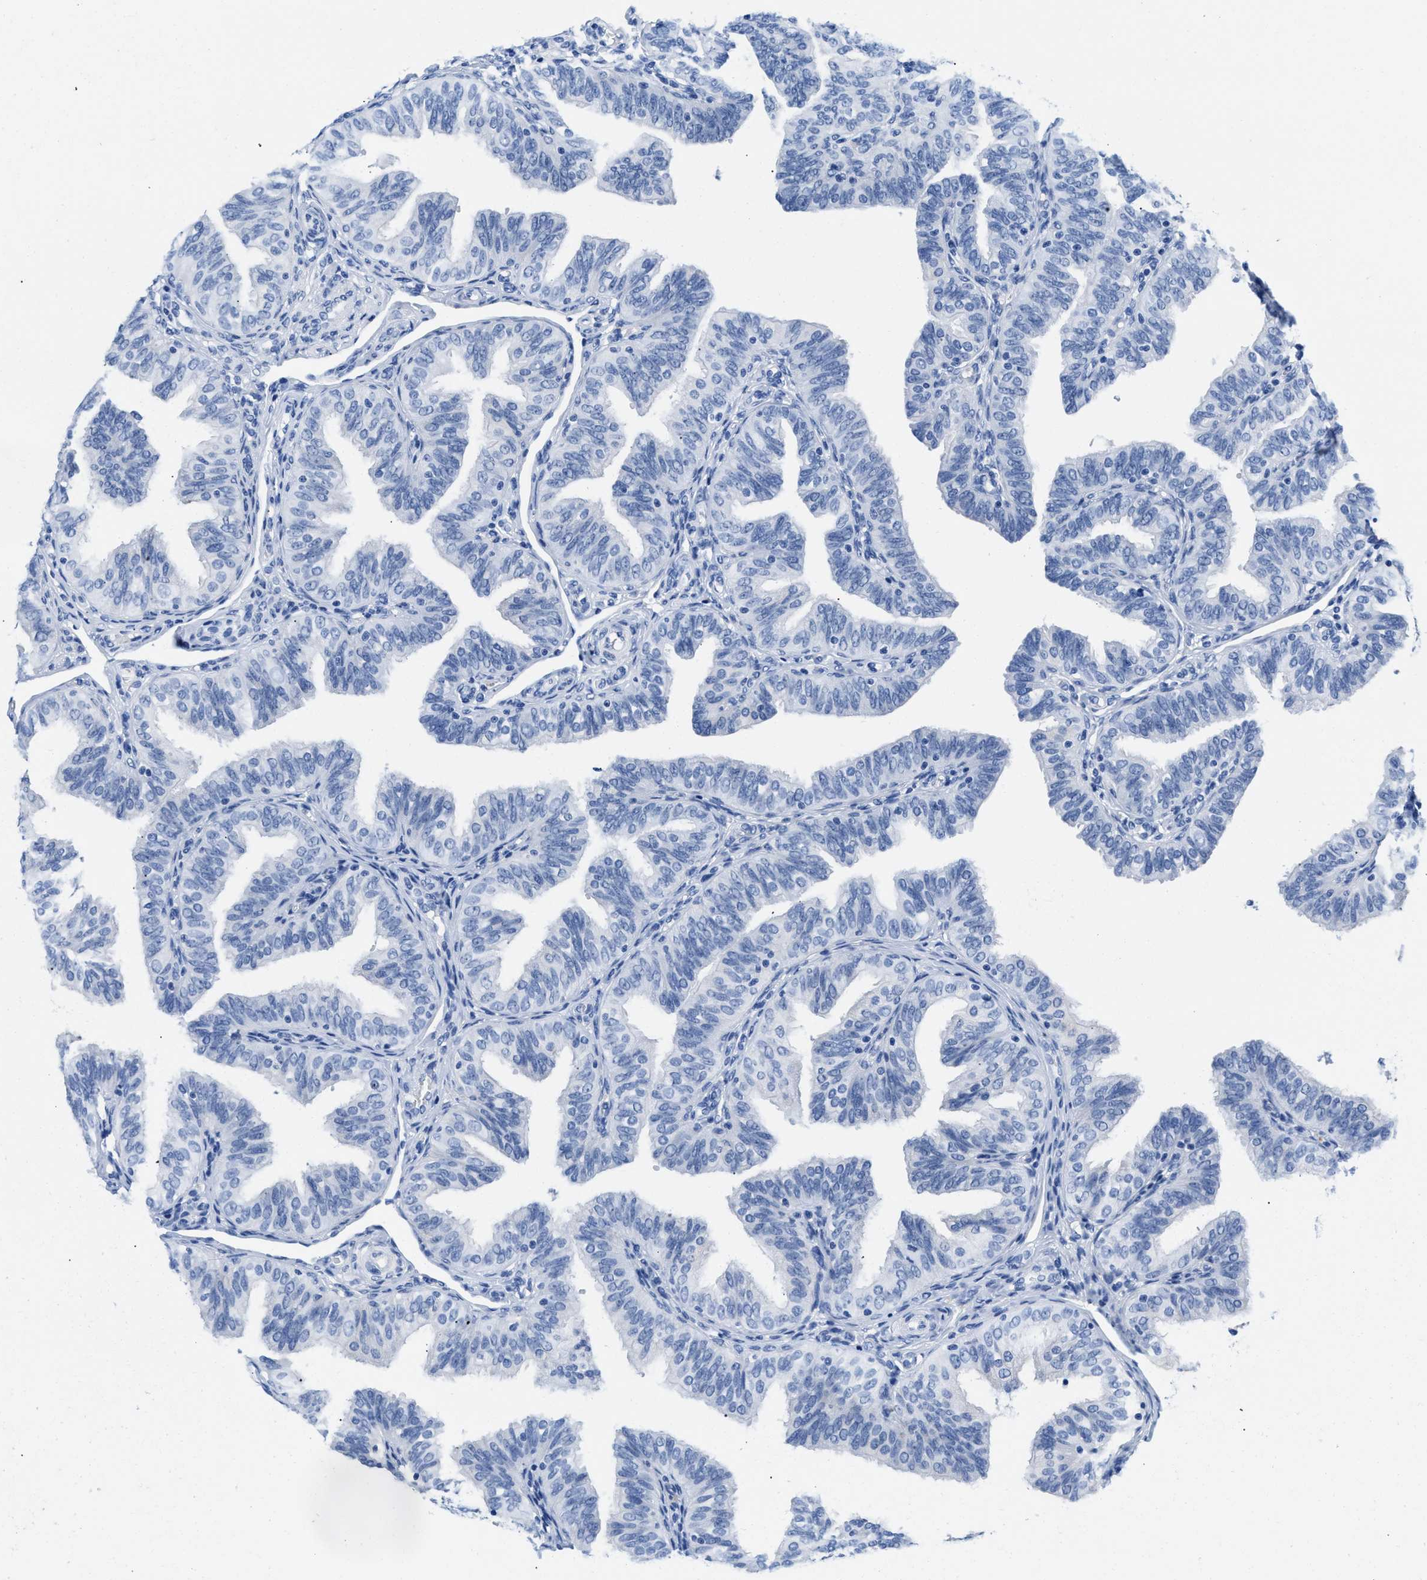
{"staining": {"intensity": "negative", "quantity": "none", "location": "none"}, "tissue": "fallopian tube", "cell_type": "Glandular cells", "image_type": "normal", "snomed": [{"axis": "morphology", "description": "Normal tissue, NOS"}, {"axis": "topography", "description": "Fallopian tube"}], "caption": "Immunohistochemistry of benign human fallopian tube demonstrates no positivity in glandular cells. The staining is performed using DAB brown chromogen with nuclei counter-stained in using hematoxylin.", "gene": "SLFN13", "patient": {"sex": "female", "age": 35}}